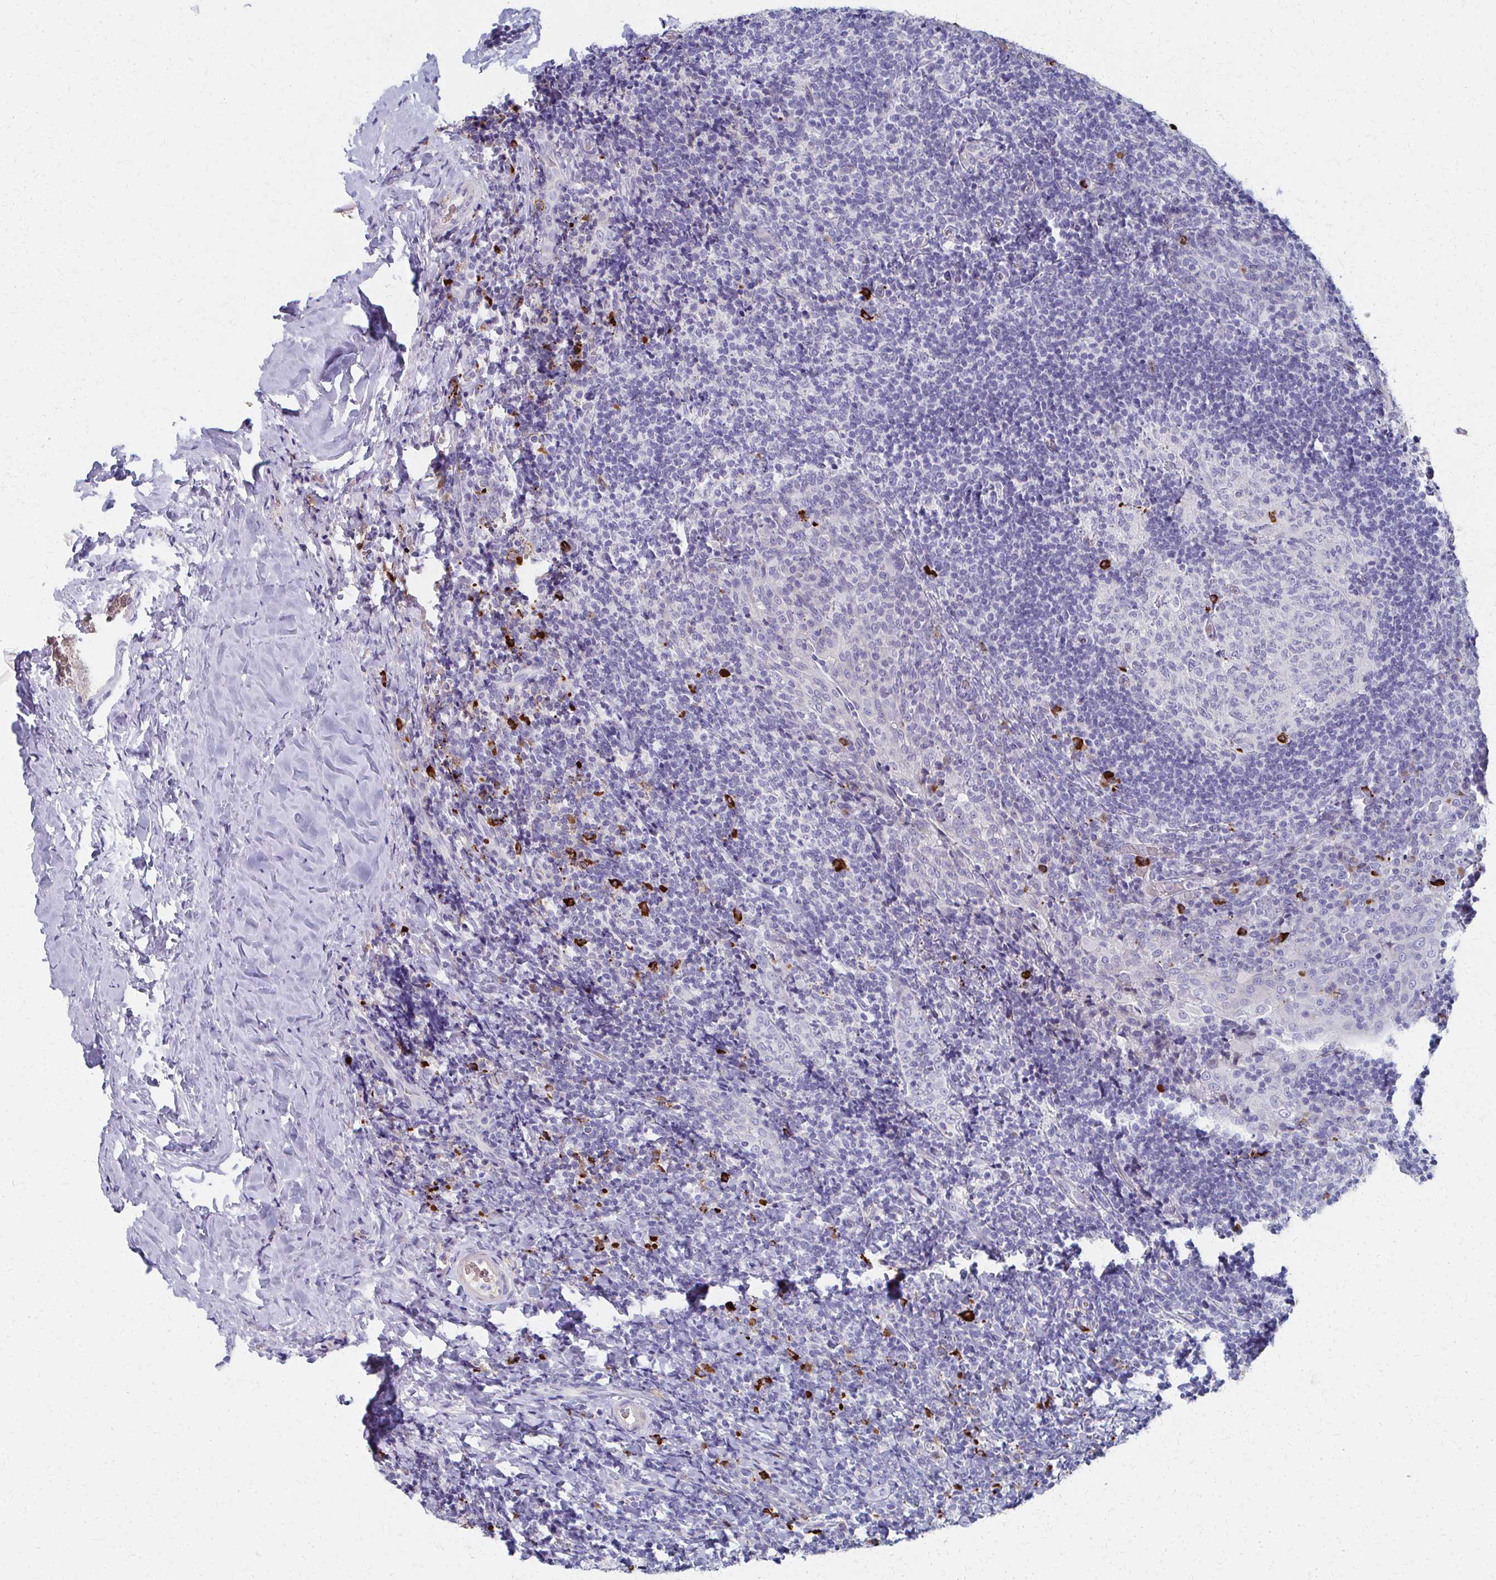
{"staining": {"intensity": "strong", "quantity": "<25%", "location": "cytoplasmic/membranous"}, "tissue": "tonsil", "cell_type": "Germinal center cells", "image_type": "normal", "snomed": [{"axis": "morphology", "description": "Normal tissue, NOS"}, {"axis": "topography", "description": "Tonsil"}], "caption": "Immunohistochemistry (IHC) of benign human tonsil exhibits medium levels of strong cytoplasmic/membranous positivity in approximately <25% of germinal center cells.", "gene": "MS4A2", "patient": {"sex": "male", "age": 17}}